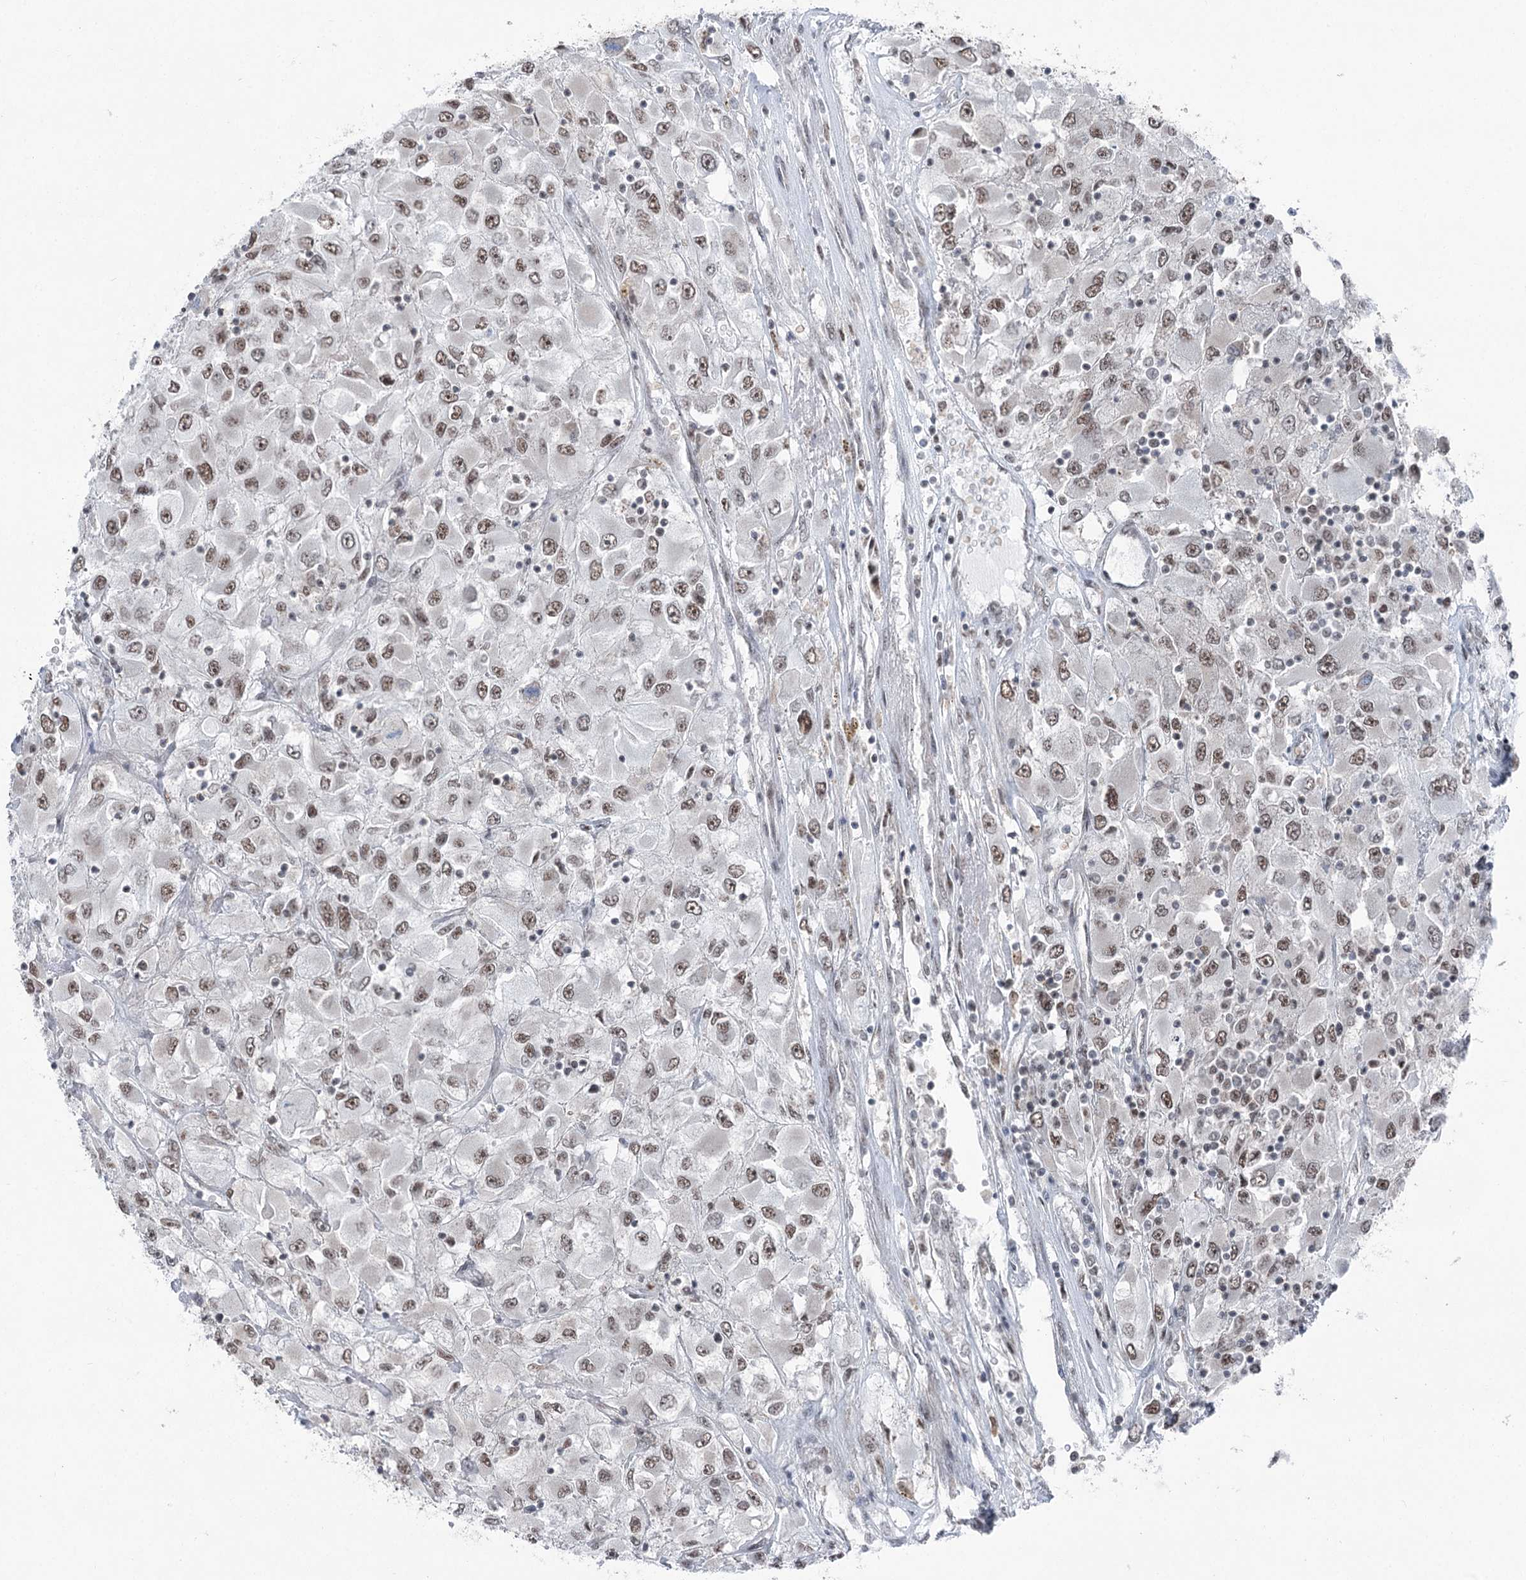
{"staining": {"intensity": "moderate", "quantity": "25%-75%", "location": "nuclear"}, "tissue": "renal cancer", "cell_type": "Tumor cells", "image_type": "cancer", "snomed": [{"axis": "morphology", "description": "Adenocarcinoma, NOS"}, {"axis": "topography", "description": "Kidney"}], "caption": "Protein expression analysis of human renal cancer reveals moderate nuclear expression in about 25%-75% of tumor cells.", "gene": "ZCCHC8", "patient": {"sex": "female", "age": 52}}